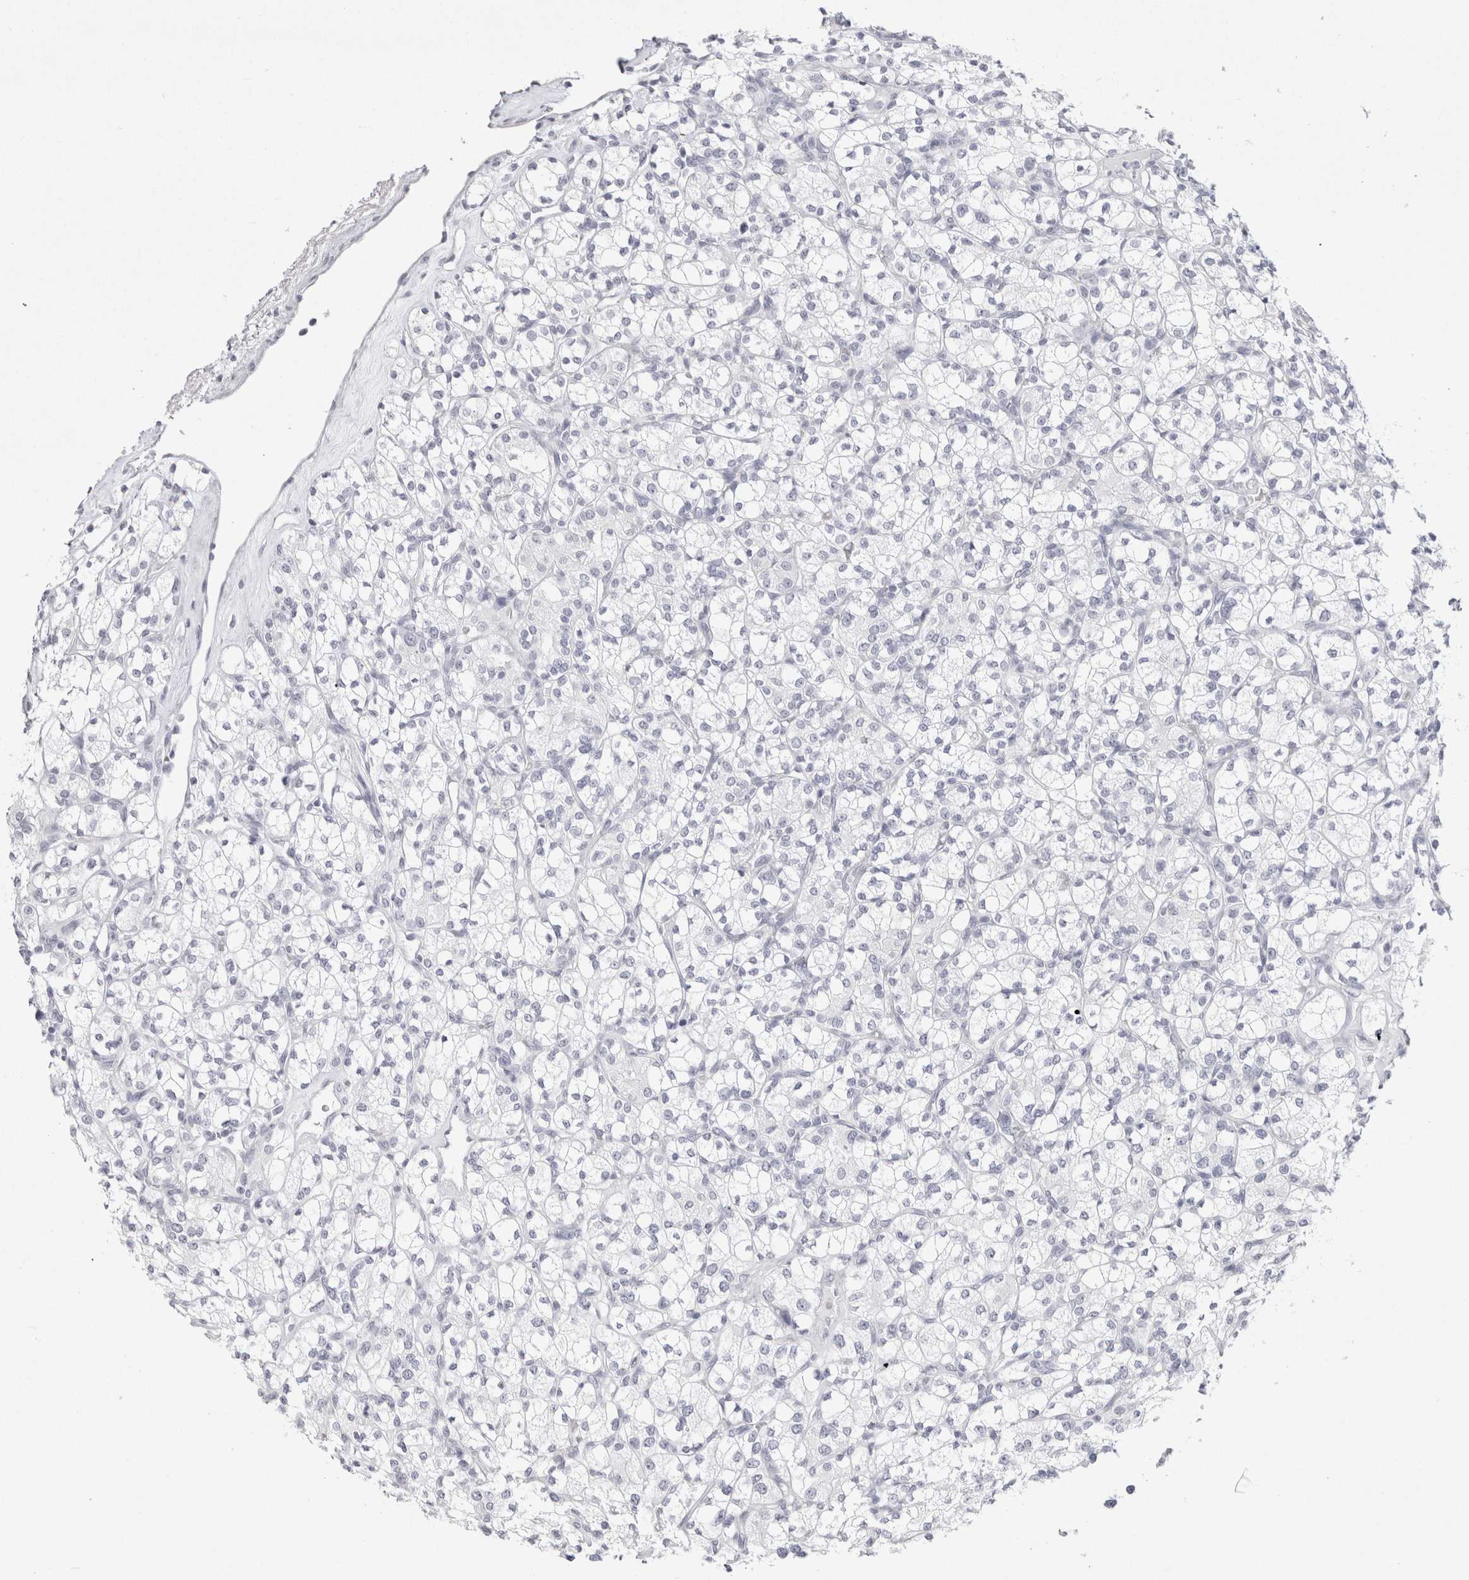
{"staining": {"intensity": "negative", "quantity": "none", "location": "none"}, "tissue": "renal cancer", "cell_type": "Tumor cells", "image_type": "cancer", "snomed": [{"axis": "morphology", "description": "Adenocarcinoma, NOS"}, {"axis": "topography", "description": "Kidney"}], "caption": "This is an immunohistochemistry image of human renal cancer (adenocarcinoma). There is no positivity in tumor cells.", "gene": "GARIN1A", "patient": {"sex": "male", "age": 77}}